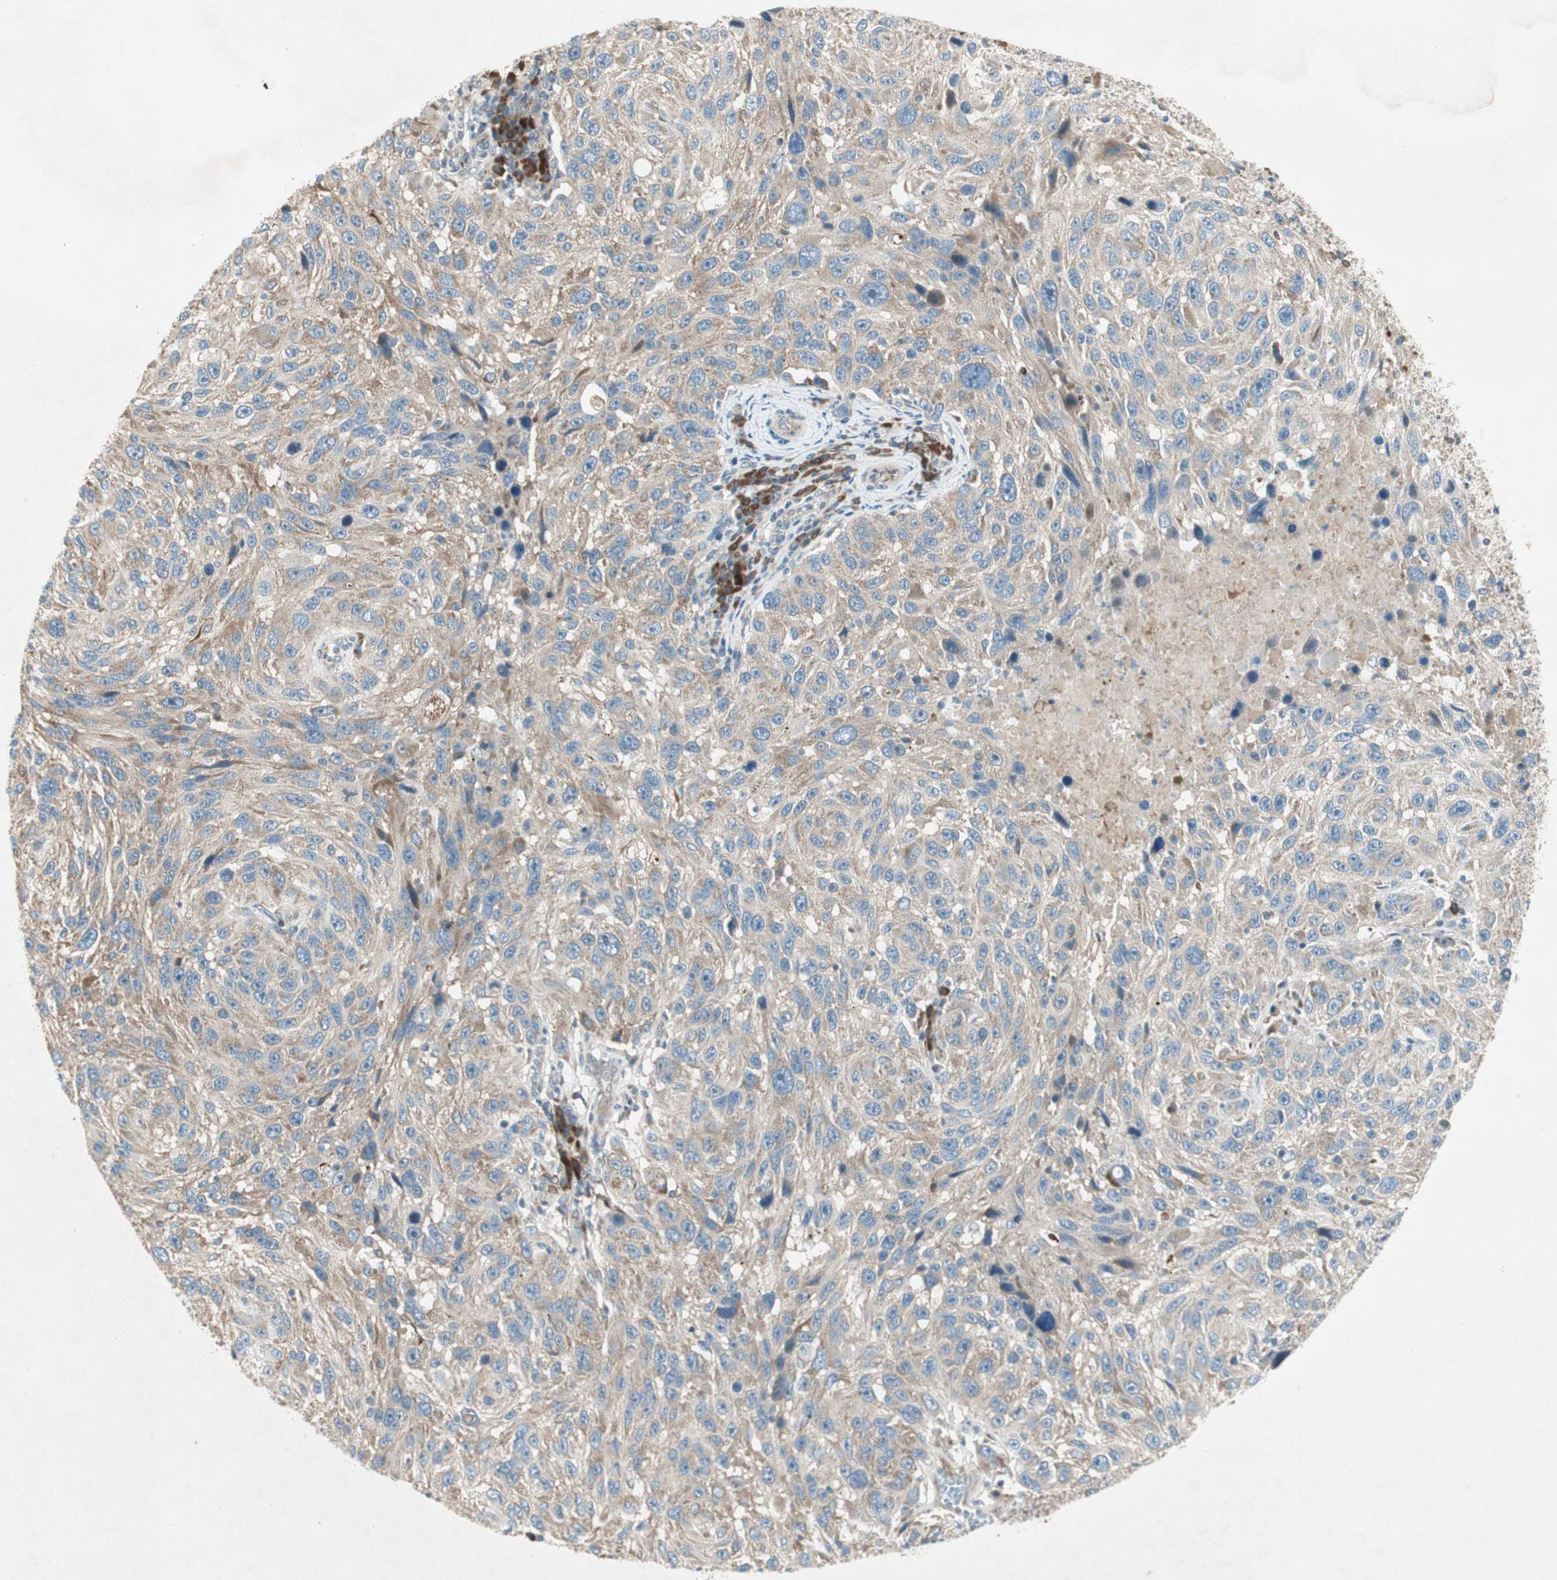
{"staining": {"intensity": "moderate", "quantity": ">75%", "location": "cytoplasmic/membranous"}, "tissue": "melanoma", "cell_type": "Tumor cells", "image_type": "cancer", "snomed": [{"axis": "morphology", "description": "Malignant melanoma, NOS"}, {"axis": "topography", "description": "Skin"}], "caption": "Protein positivity by immunohistochemistry (IHC) displays moderate cytoplasmic/membranous expression in about >75% of tumor cells in malignant melanoma.", "gene": "RPL23", "patient": {"sex": "male", "age": 53}}